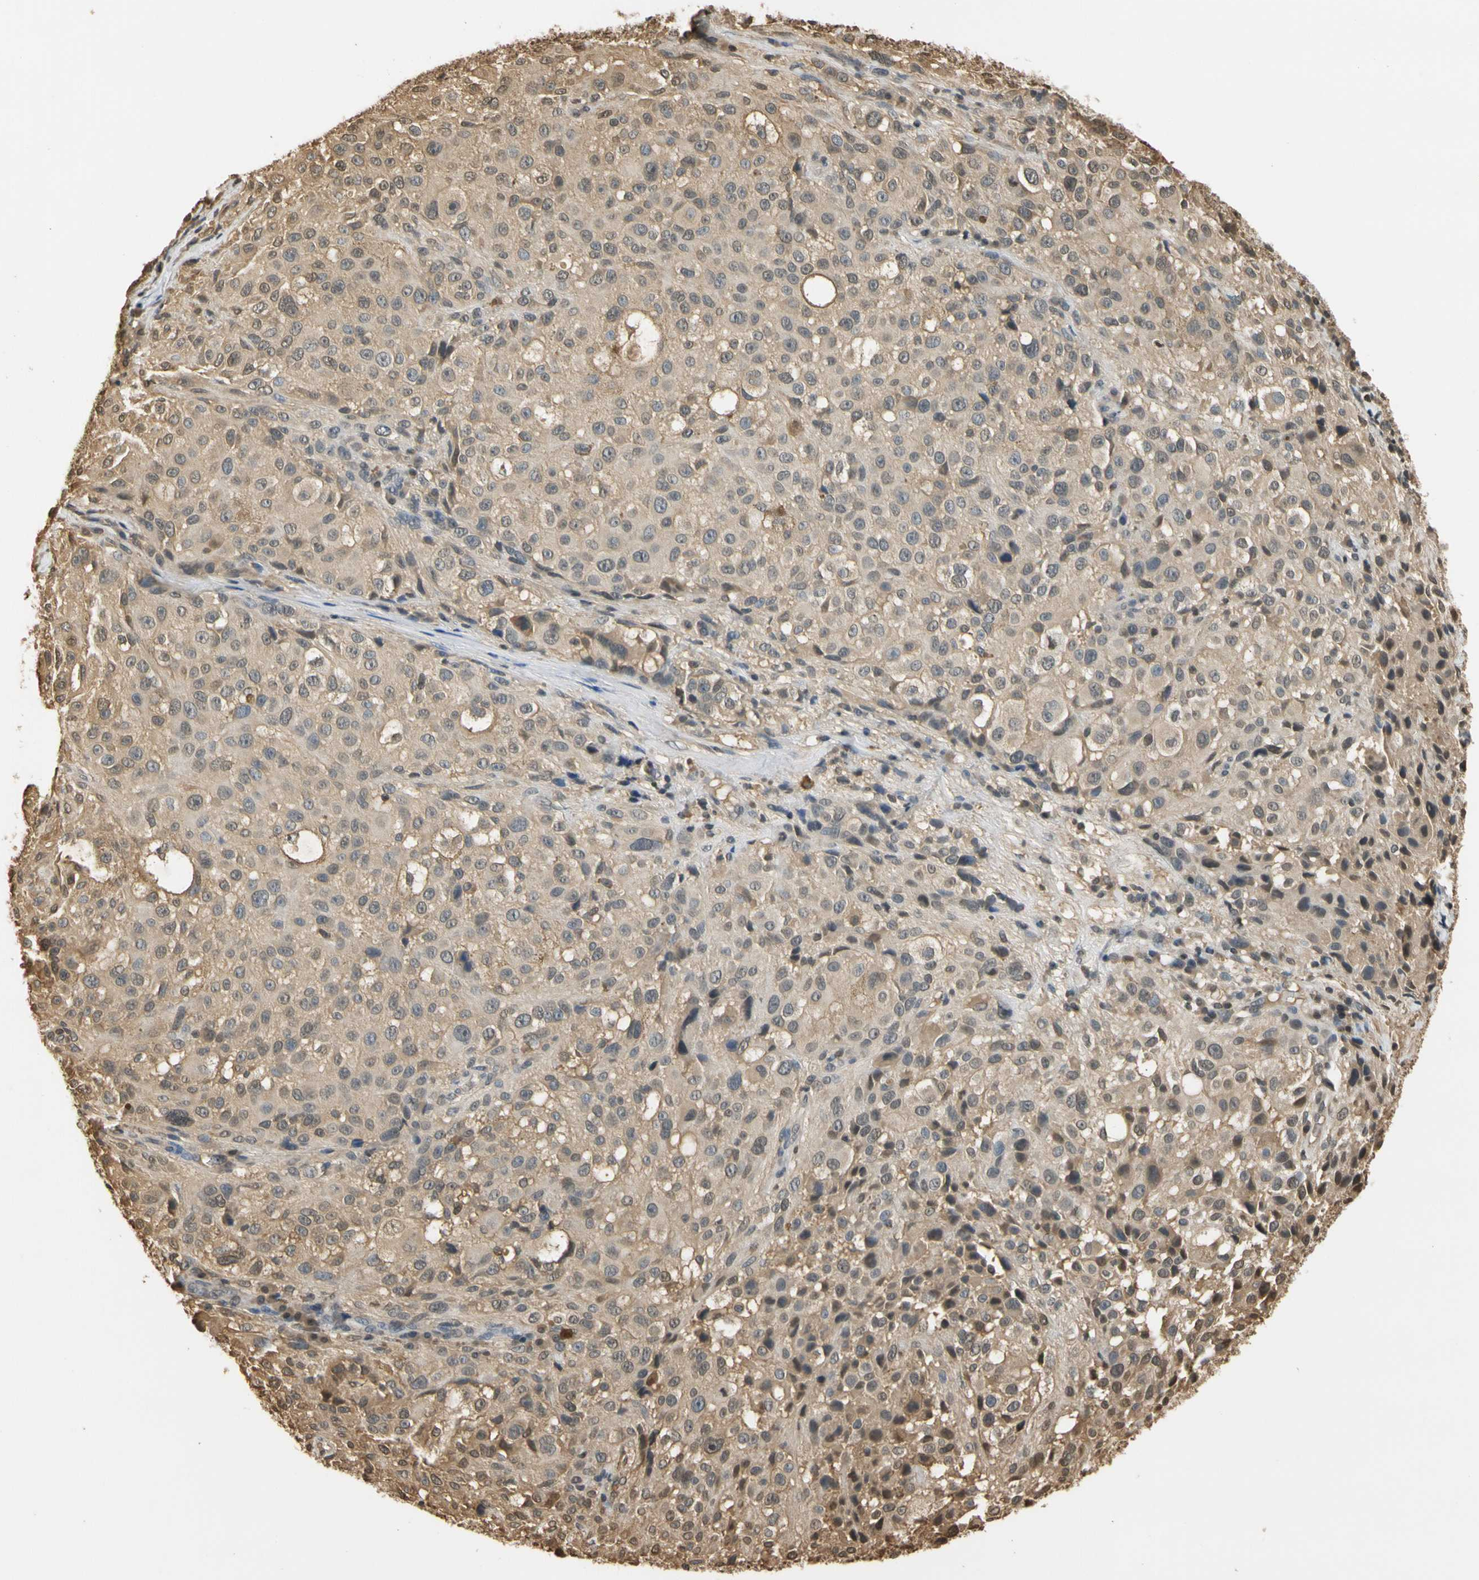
{"staining": {"intensity": "moderate", "quantity": ">75%", "location": "none"}, "tissue": "melanoma", "cell_type": "Tumor cells", "image_type": "cancer", "snomed": [{"axis": "morphology", "description": "Necrosis, NOS"}, {"axis": "morphology", "description": "Malignant melanoma, NOS"}, {"axis": "topography", "description": "Skin"}], "caption": "Melanoma stained for a protein (brown) demonstrates moderate None positive expression in about >75% of tumor cells.", "gene": "SOD1", "patient": {"sex": "female", "age": 87}}